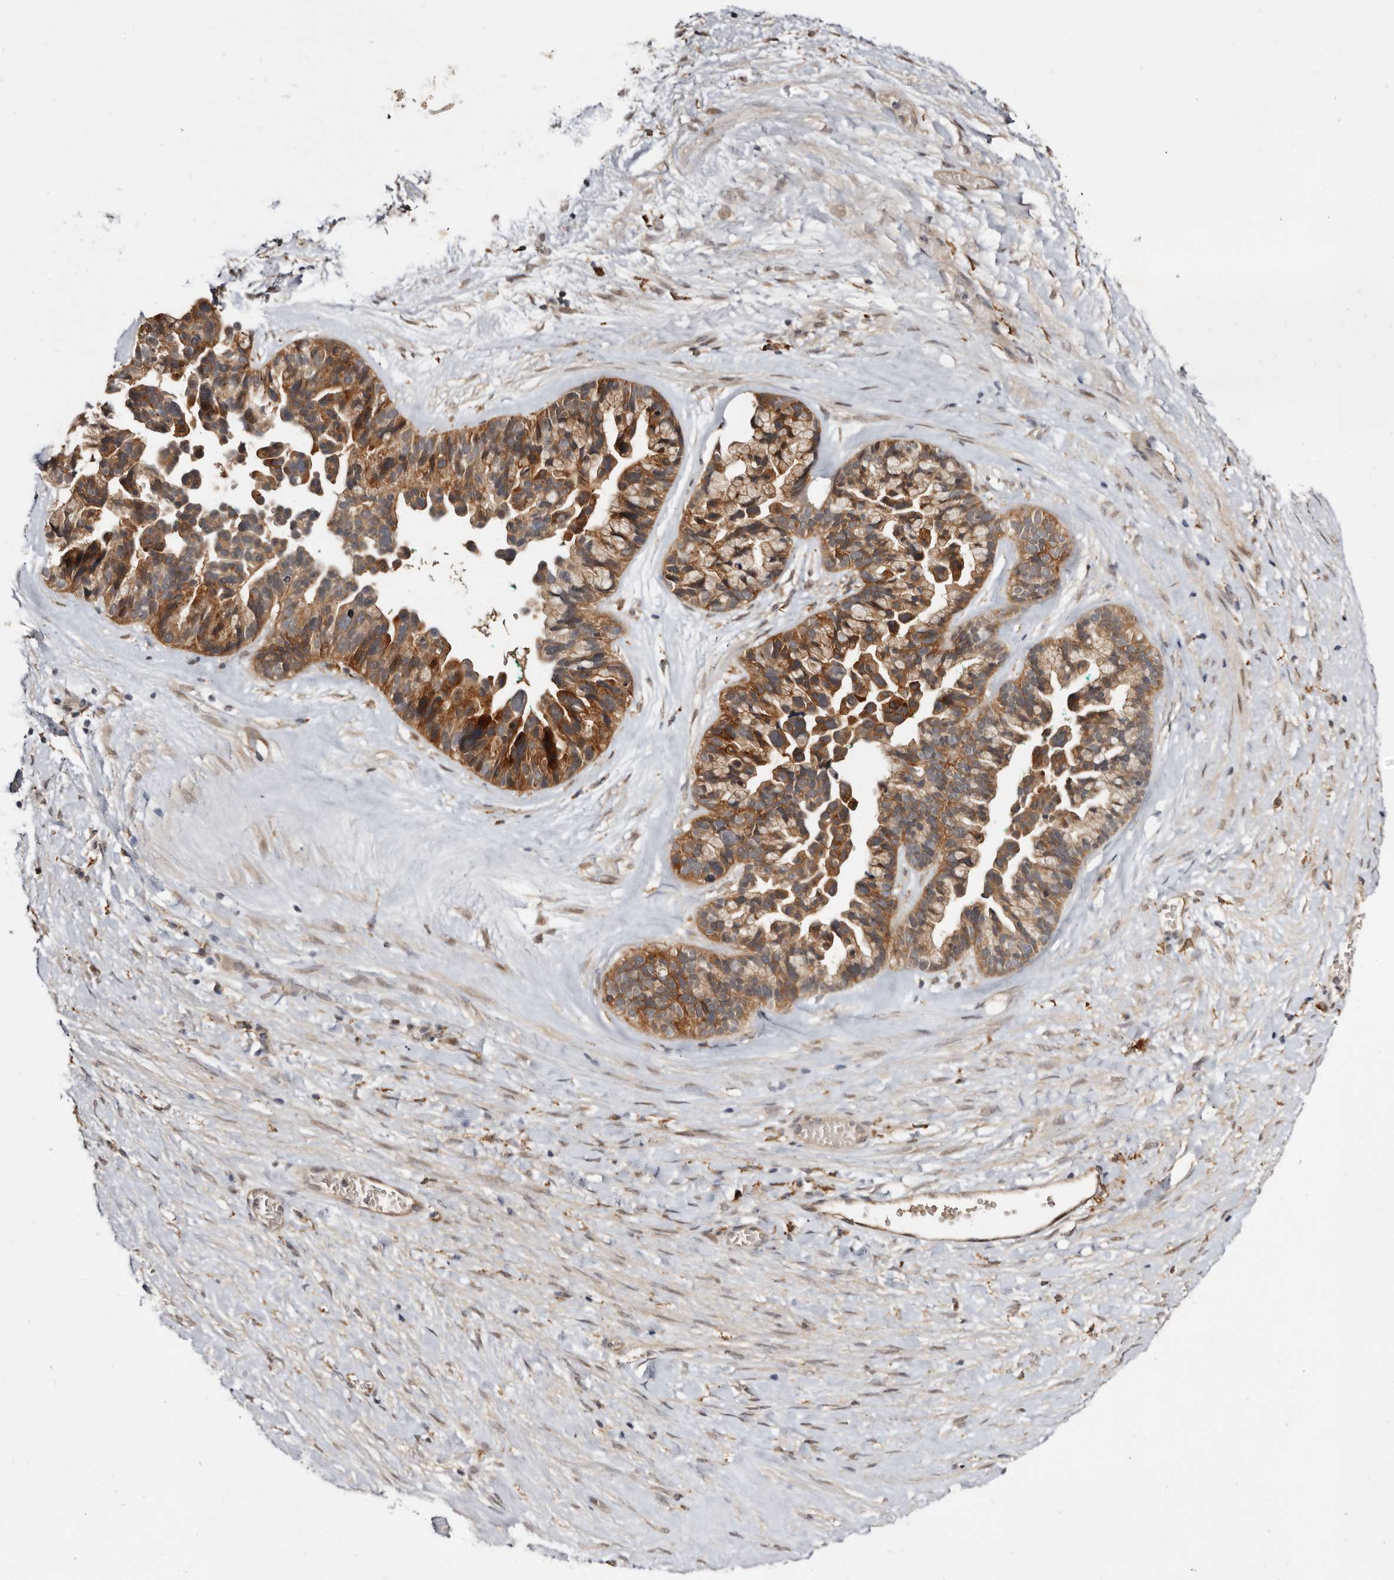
{"staining": {"intensity": "moderate", "quantity": ">75%", "location": "cytoplasmic/membranous"}, "tissue": "ovarian cancer", "cell_type": "Tumor cells", "image_type": "cancer", "snomed": [{"axis": "morphology", "description": "Cystadenocarcinoma, serous, NOS"}, {"axis": "topography", "description": "Ovary"}], "caption": "A photomicrograph showing moderate cytoplasmic/membranous expression in approximately >75% of tumor cells in ovarian cancer, as visualized by brown immunohistochemical staining.", "gene": "INAVA", "patient": {"sex": "female", "age": 56}}